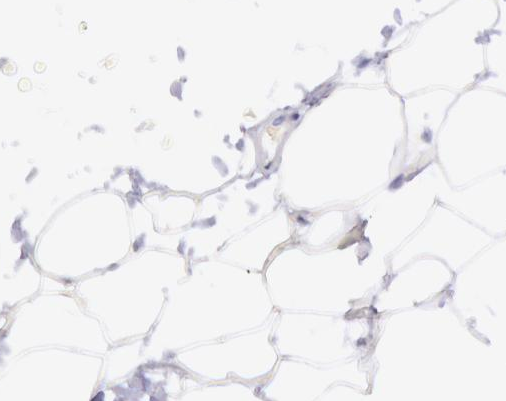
{"staining": {"intensity": "negative", "quantity": "none", "location": "none"}, "tissue": "adipose tissue", "cell_type": "Adipocytes", "image_type": "normal", "snomed": [{"axis": "morphology", "description": "Normal tissue, NOS"}, {"axis": "morphology", "description": "Fibrosis, NOS"}, {"axis": "topography", "description": "Breast"}], "caption": "An image of adipose tissue stained for a protein reveals no brown staining in adipocytes. (Brightfield microscopy of DAB immunohistochemistry (IHC) at high magnification).", "gene": "MYH1", "patient": {"sex": "female", "age": 24}}